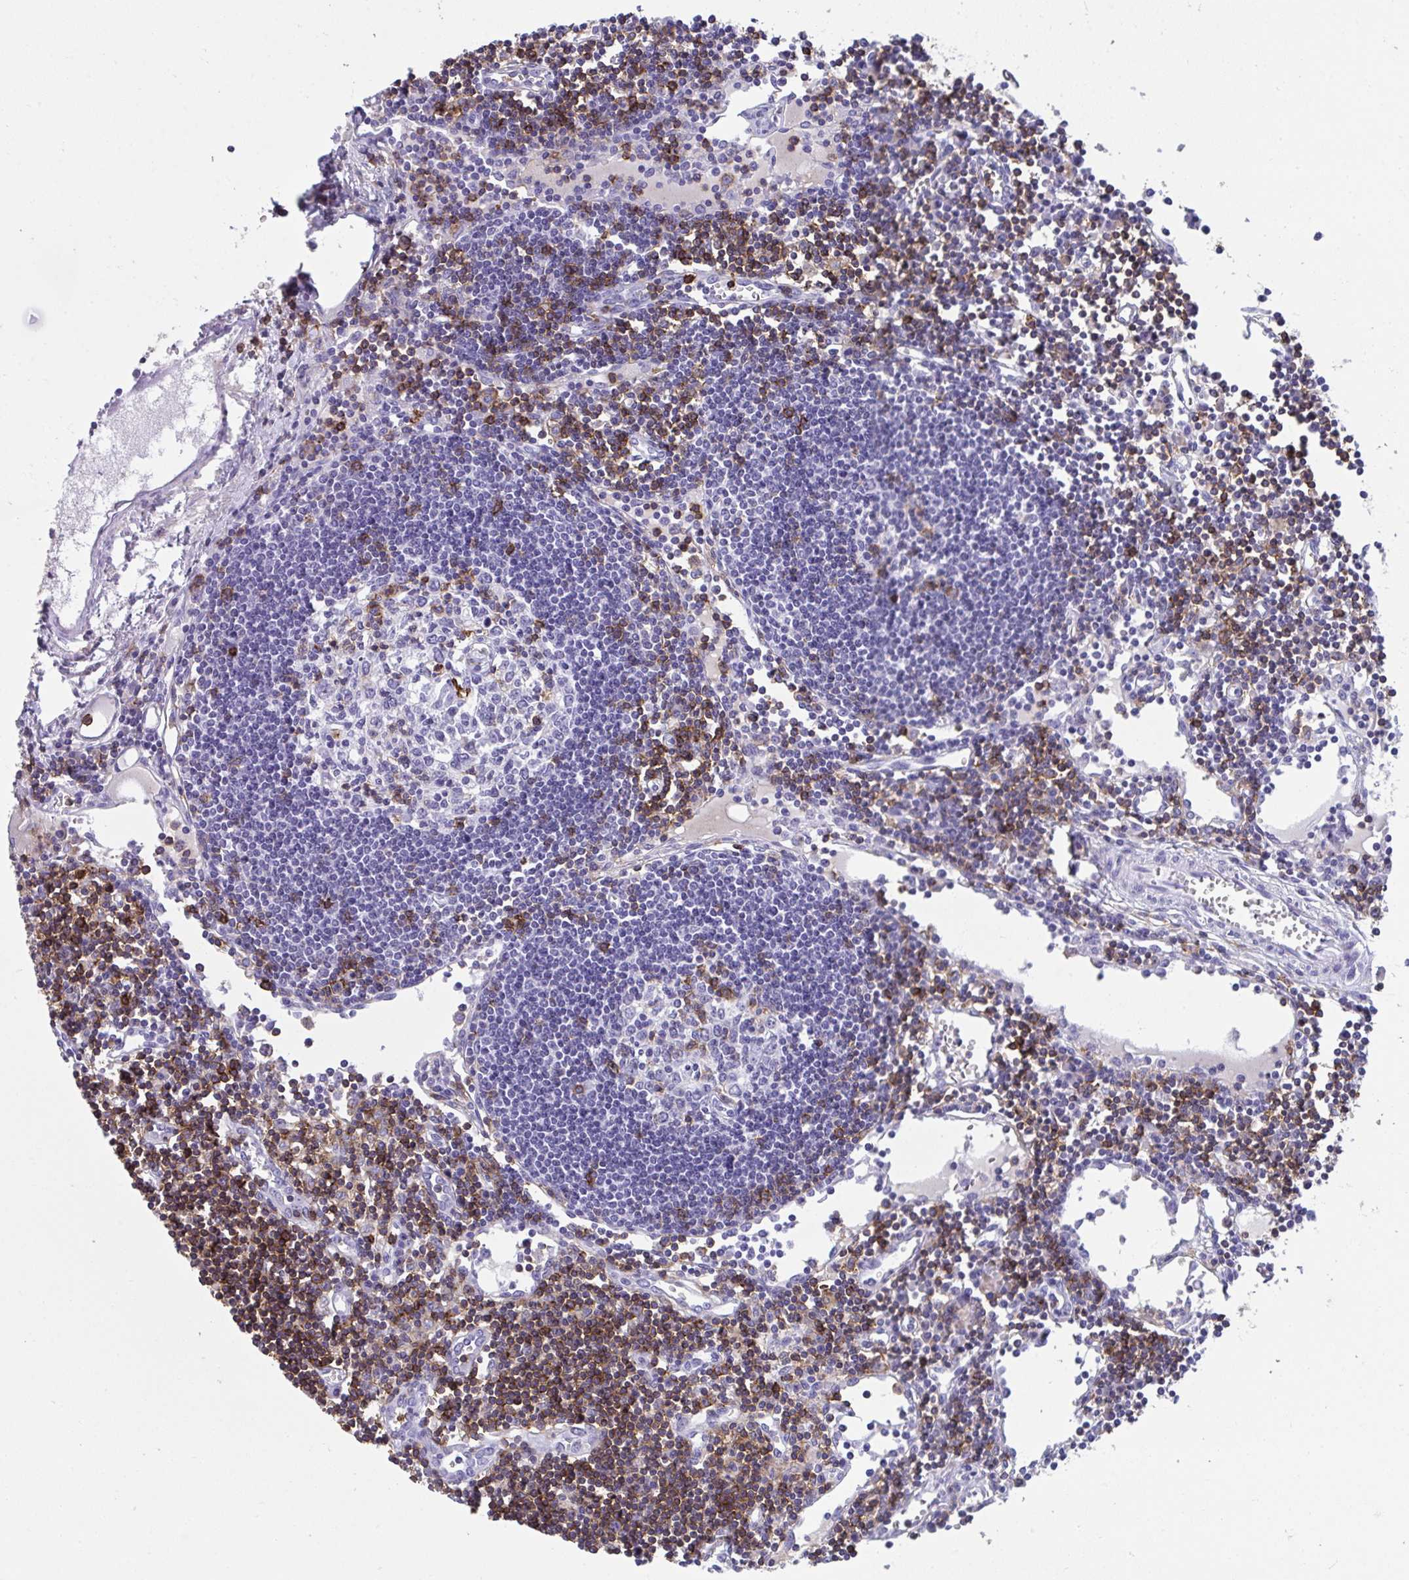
{"staining": {"intensity": "moderate", "quantity": "<25%", "location": "cytoplasmic/membranous"}, "tissue": "lymph node", "cell_type": "Germinal center cells", "image_type": "normal", "snomed": [{"axis": "morphology", "description": "Normal tissue, NOS"}, {"axis": "topography", "description": "Lymph node"}], "caption": "A low amount of moderate cytoplasmic/membranous staining is appreciated in about <25% of germinal center cells in normal lymph node.", "gene": "SPN", "patient": {"sex": "female", "age": 65}}